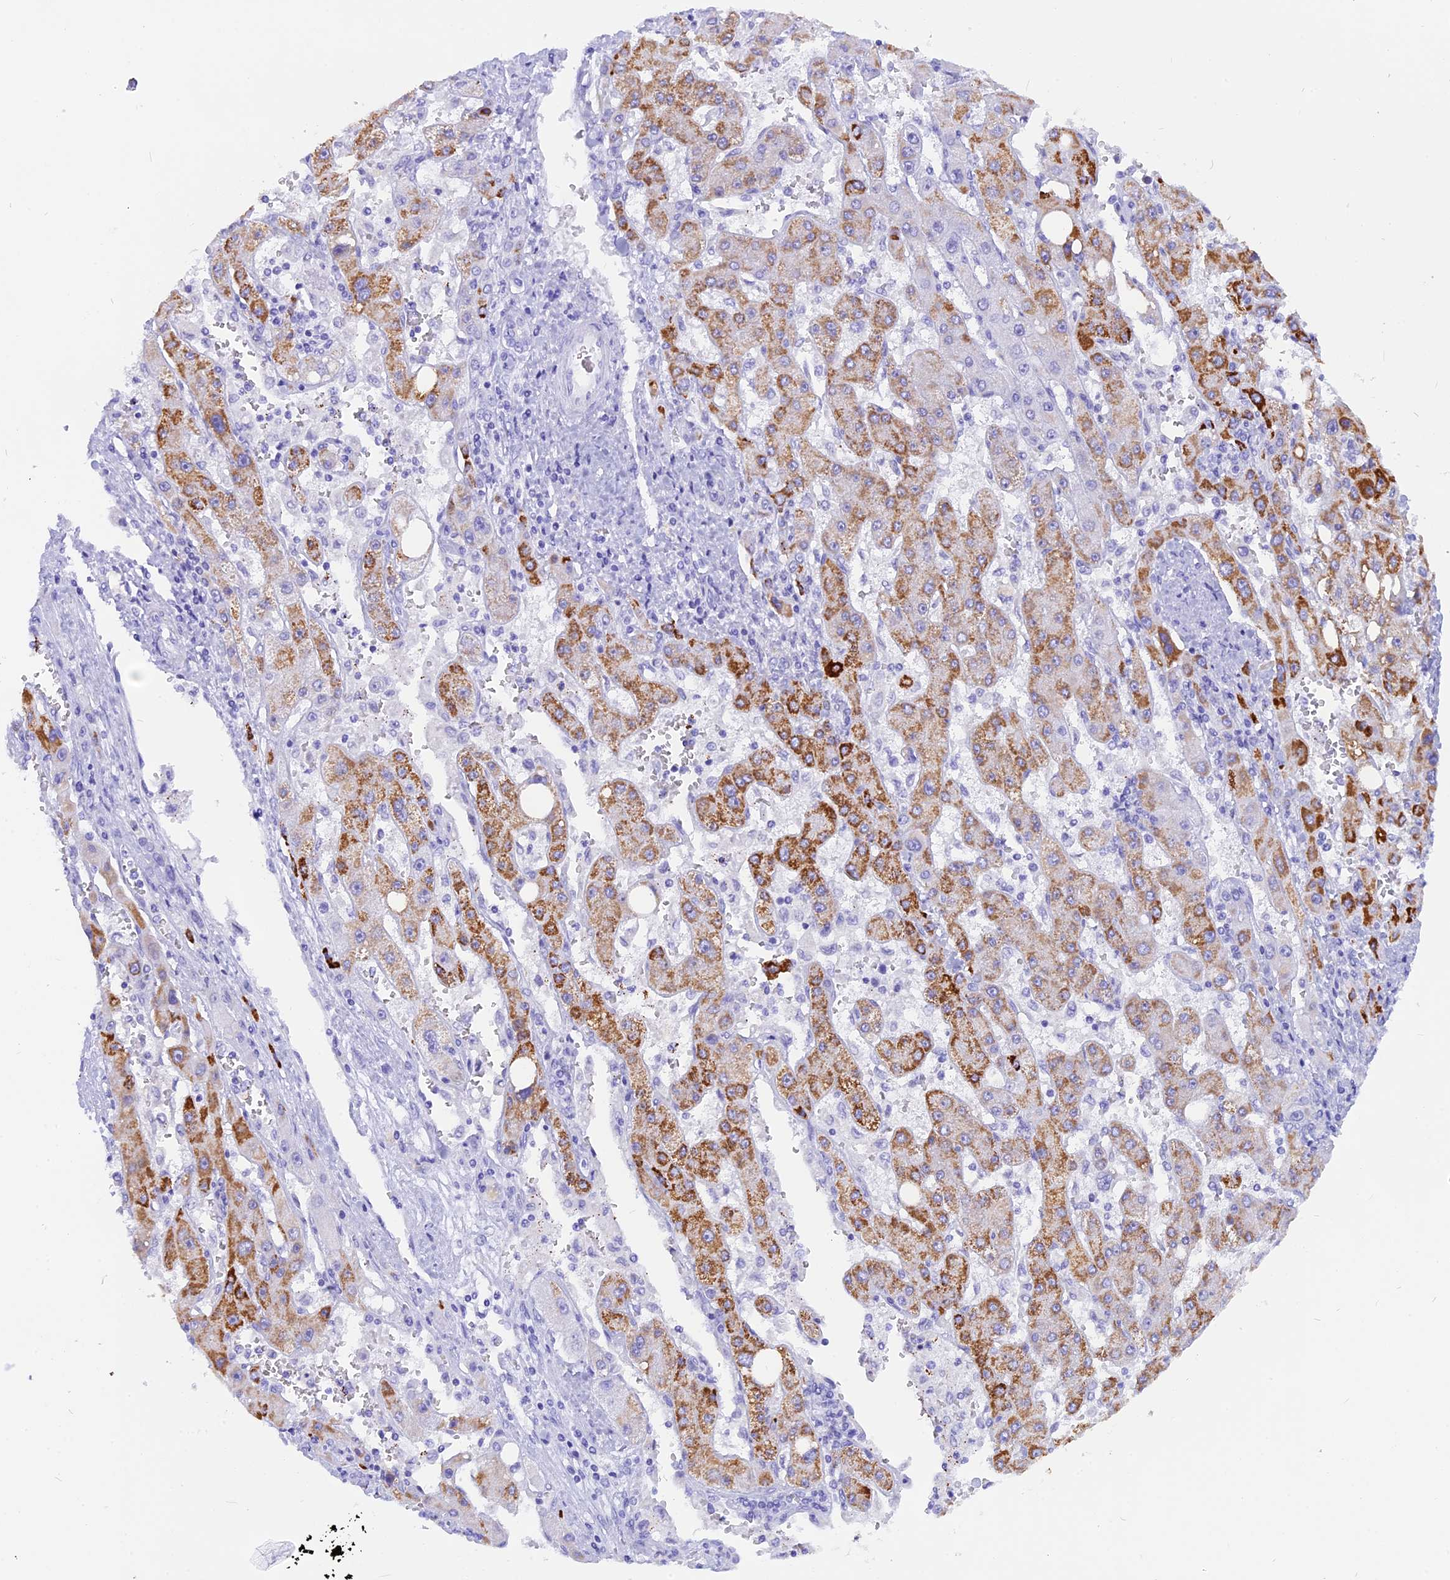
{"staining": {"intensity": "moderate", "quantity": "25%-75%", "location": "cytoplasmic/membranous"}, "tissue": "liver cancer", "cell_type": "Tumor cells", "image_type": "cancer", "snomed": [{"axis": "morphology", "description": "Carcinoma, Hepatocellular, NOS"}, {"axis": "topography", "description": "Liver"}], "caption": "High-power microscopy captured an IHC image of liver hepatocellular carcinoma, revealing moderate cytoplasmic/membranous expression in approximately 25%-75% of tumor cells. The protein of interest is stained brown, and the nuclei are stained in blue (DAB (3,3'-diaminobenzidine) IHC with brightfield microscopy, high magnification).", "gene": "ISCA1", "patient": {"sex": "female", "age": 73}}